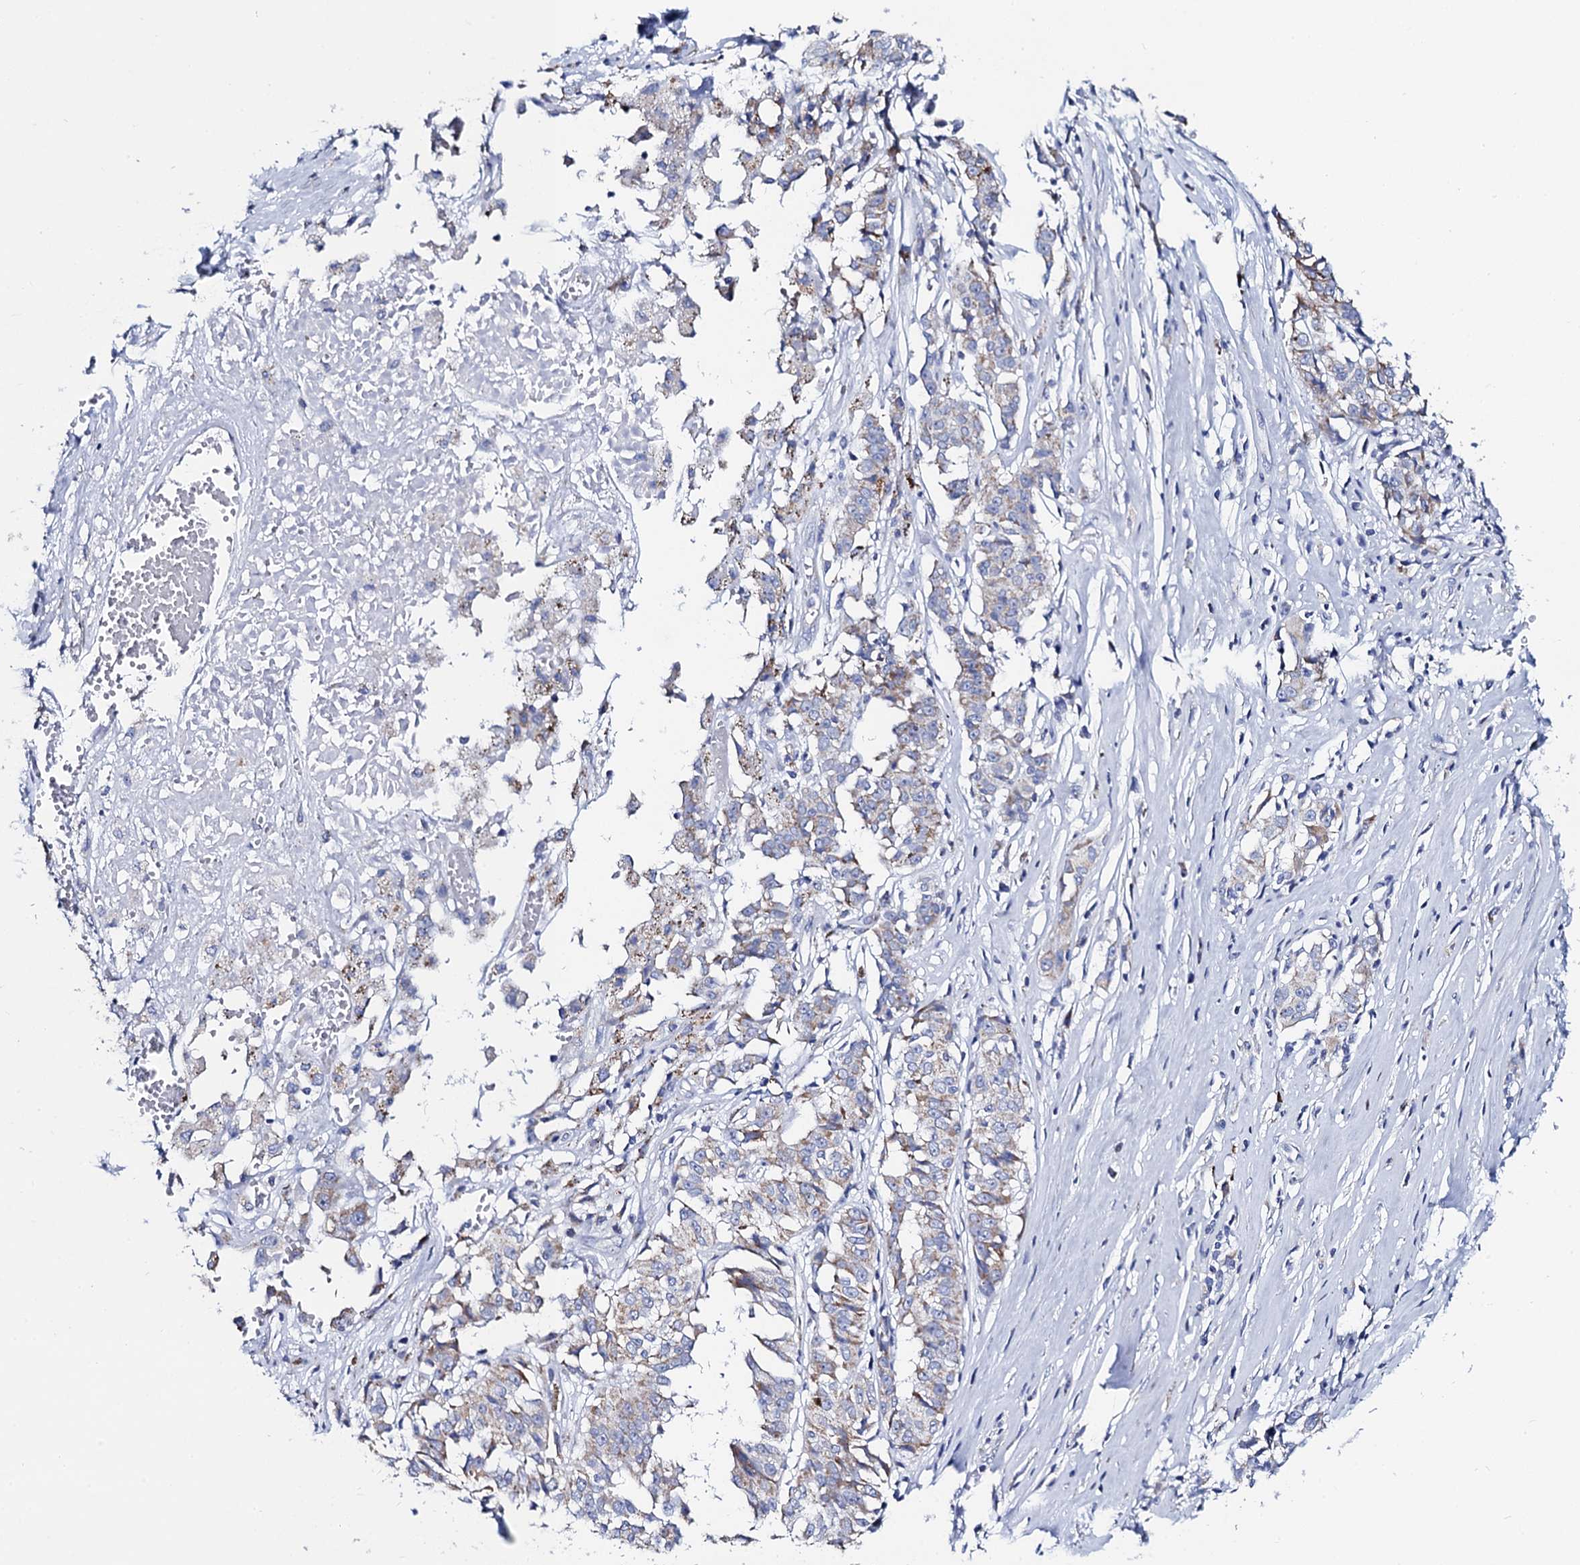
{"staining": {"intensity": "weak", "quantity": ">75%", "location": "cytoplasmic/membranous"}, "tissue": "melanoma", "cell_type": "Tumor cells", "image_type": "cancer", "snomed": [{"axis": "morphology", "description": "Malignant melanoma, NOS"}, {"axis": "topography", "description": "Skin"}], "caption": "Immunohistochemistry (DAB) staining of malignant melanoma exhibits weak cytoplasmic/membranous protein expression in about >75% of tumor cells. (IHC, brightfield microscopy, high magnification).", "gene": "ACADSB", "patient": {"sex": "female", "age": 72}}